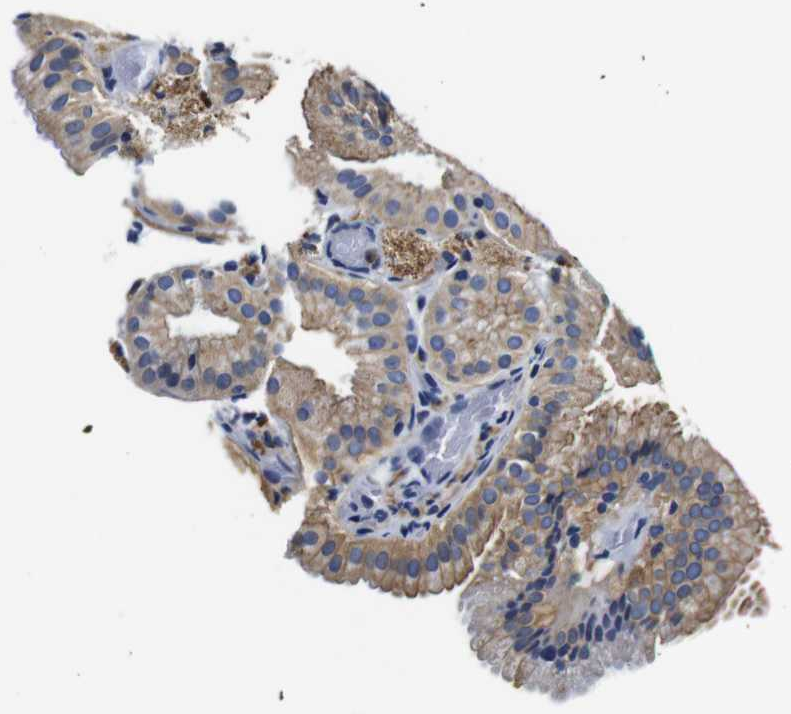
{"staining": {"intensity": "moderate", "quantity": ">75%", "location": "cytoplasmic/membranous"}, "tissue": "gallbladder", "cell_type": "Glandular cells", "image_type": "normal", "snomed": [{"axis": "morphology", "description": "Normal tissue, NOS"}, {"axis": "topography", "description": "Gallbladder"}], "caption": "Immunohistochemical staining of normal gallbladder reveals medium levels of moderate cytoplasmic/membranous staining in about >75% of glandular cells. The protein of interest is shown in brown color, while the nuclei are stained blue.", "gene": "GIMAP2", "patient": {"sex": "male", "age": 54}}